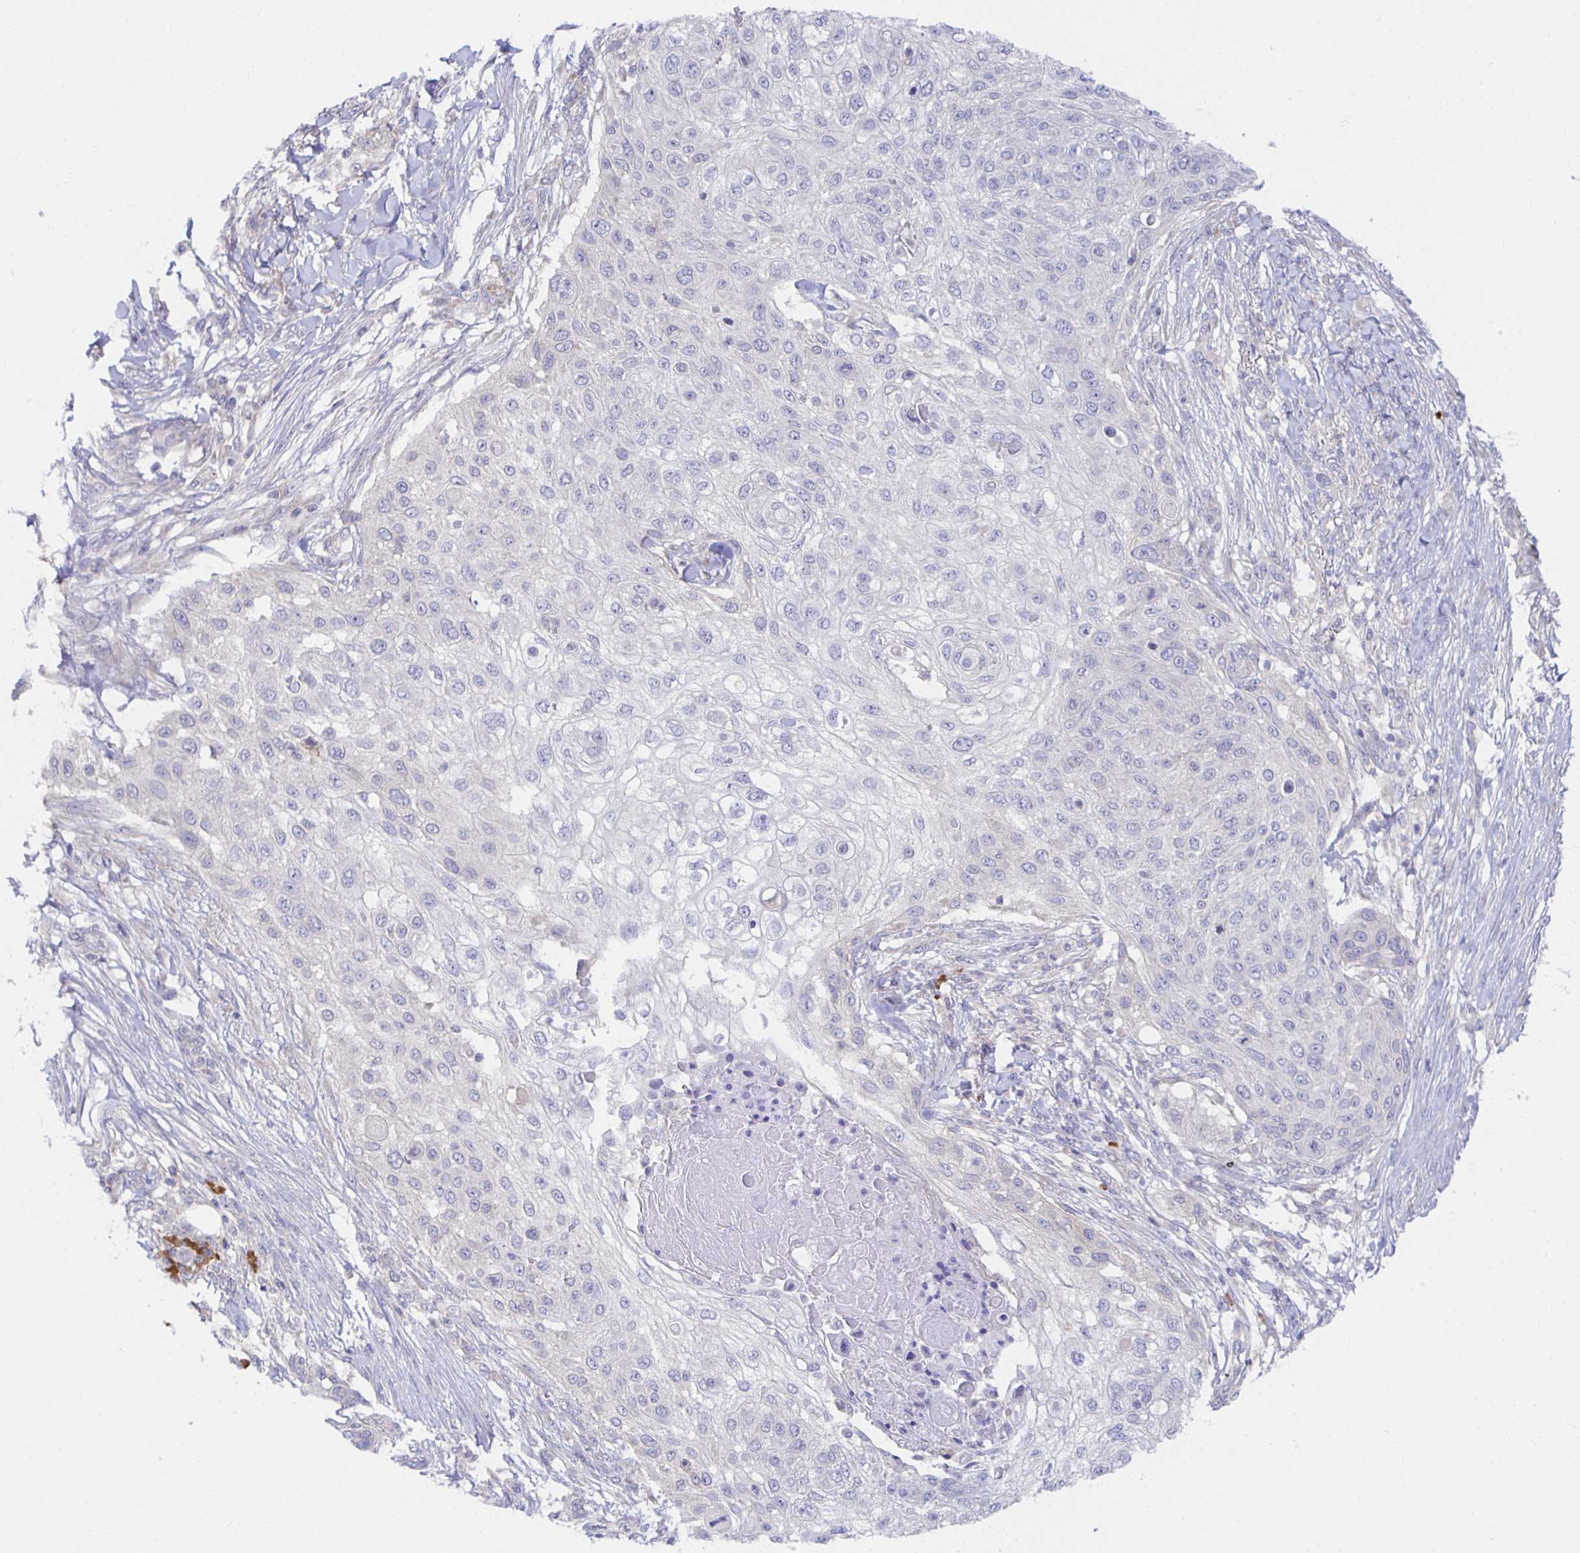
{"staining": {"intensity": "negative", "quantity": "none", "location": "none"}, "tissue": "skin cancer", "cell_type": "Tumor cells", "image_type": "cancer", "snomed": [{"axis": "morphology", "description": "Squamous cell carcinoma, NOS"}, {"axis": "topography", "description": "Skin"}], "caption": "IHC photomicrograph of skin squamous cell carcinoma stained for a protein (brown), which shows no positivity in tumor cells. (DAB (3,3'-diaminobenzidine) IHC, high magnification).", "gene": "BAD", "patient": {"sex": "female", "age": 87}}